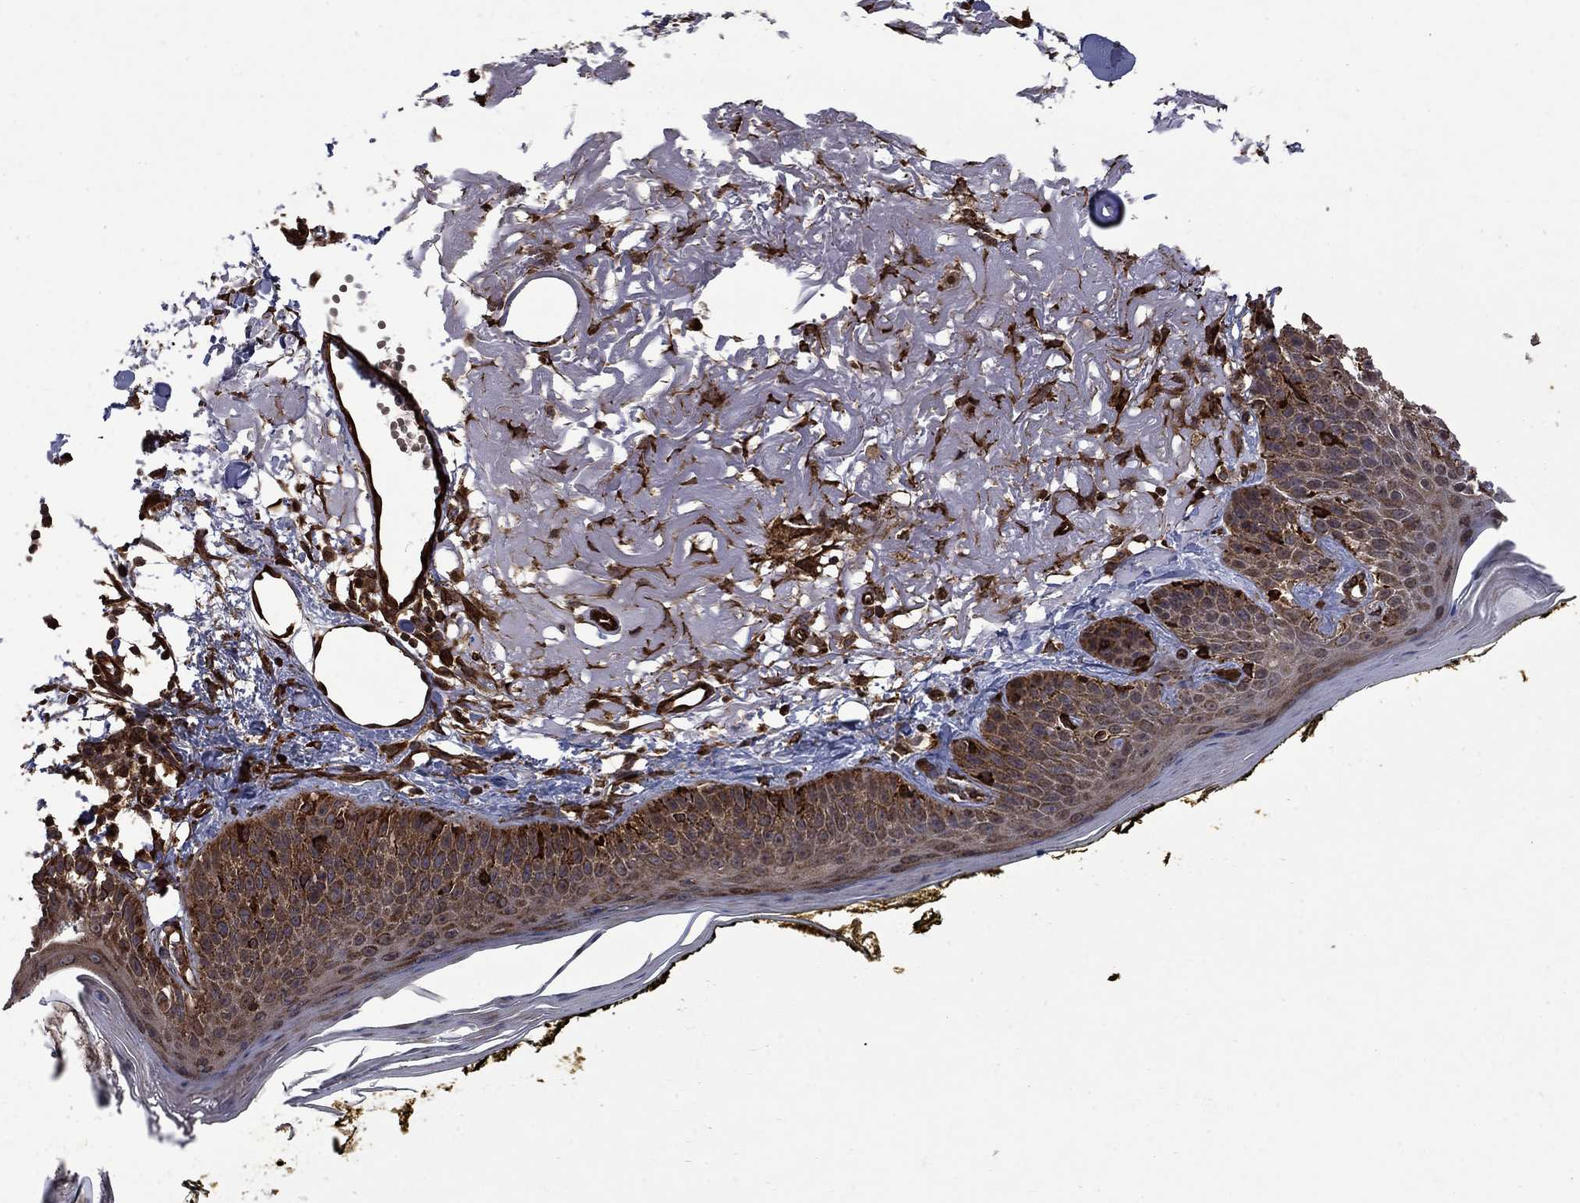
{"staining": {"intensity": "strong", "quantity": ">75%", "location": "cytoplasmic/membranous"}, "tissue": "skin", "cell_type": "Fibroblasts", "image_type": "normal", "snomed": [{"axis": "morphology", "description": "Normal tissue, NOS"}, {"axis": "topography", "description": "Skin"}], "caption": "IHC of normal human skin exhibits high levels of strong cytoplasmic/membranous expression in about >75% of fibroblasts.", "gene": "CUTC", "patient": {"sex": "male", "age": 76}}